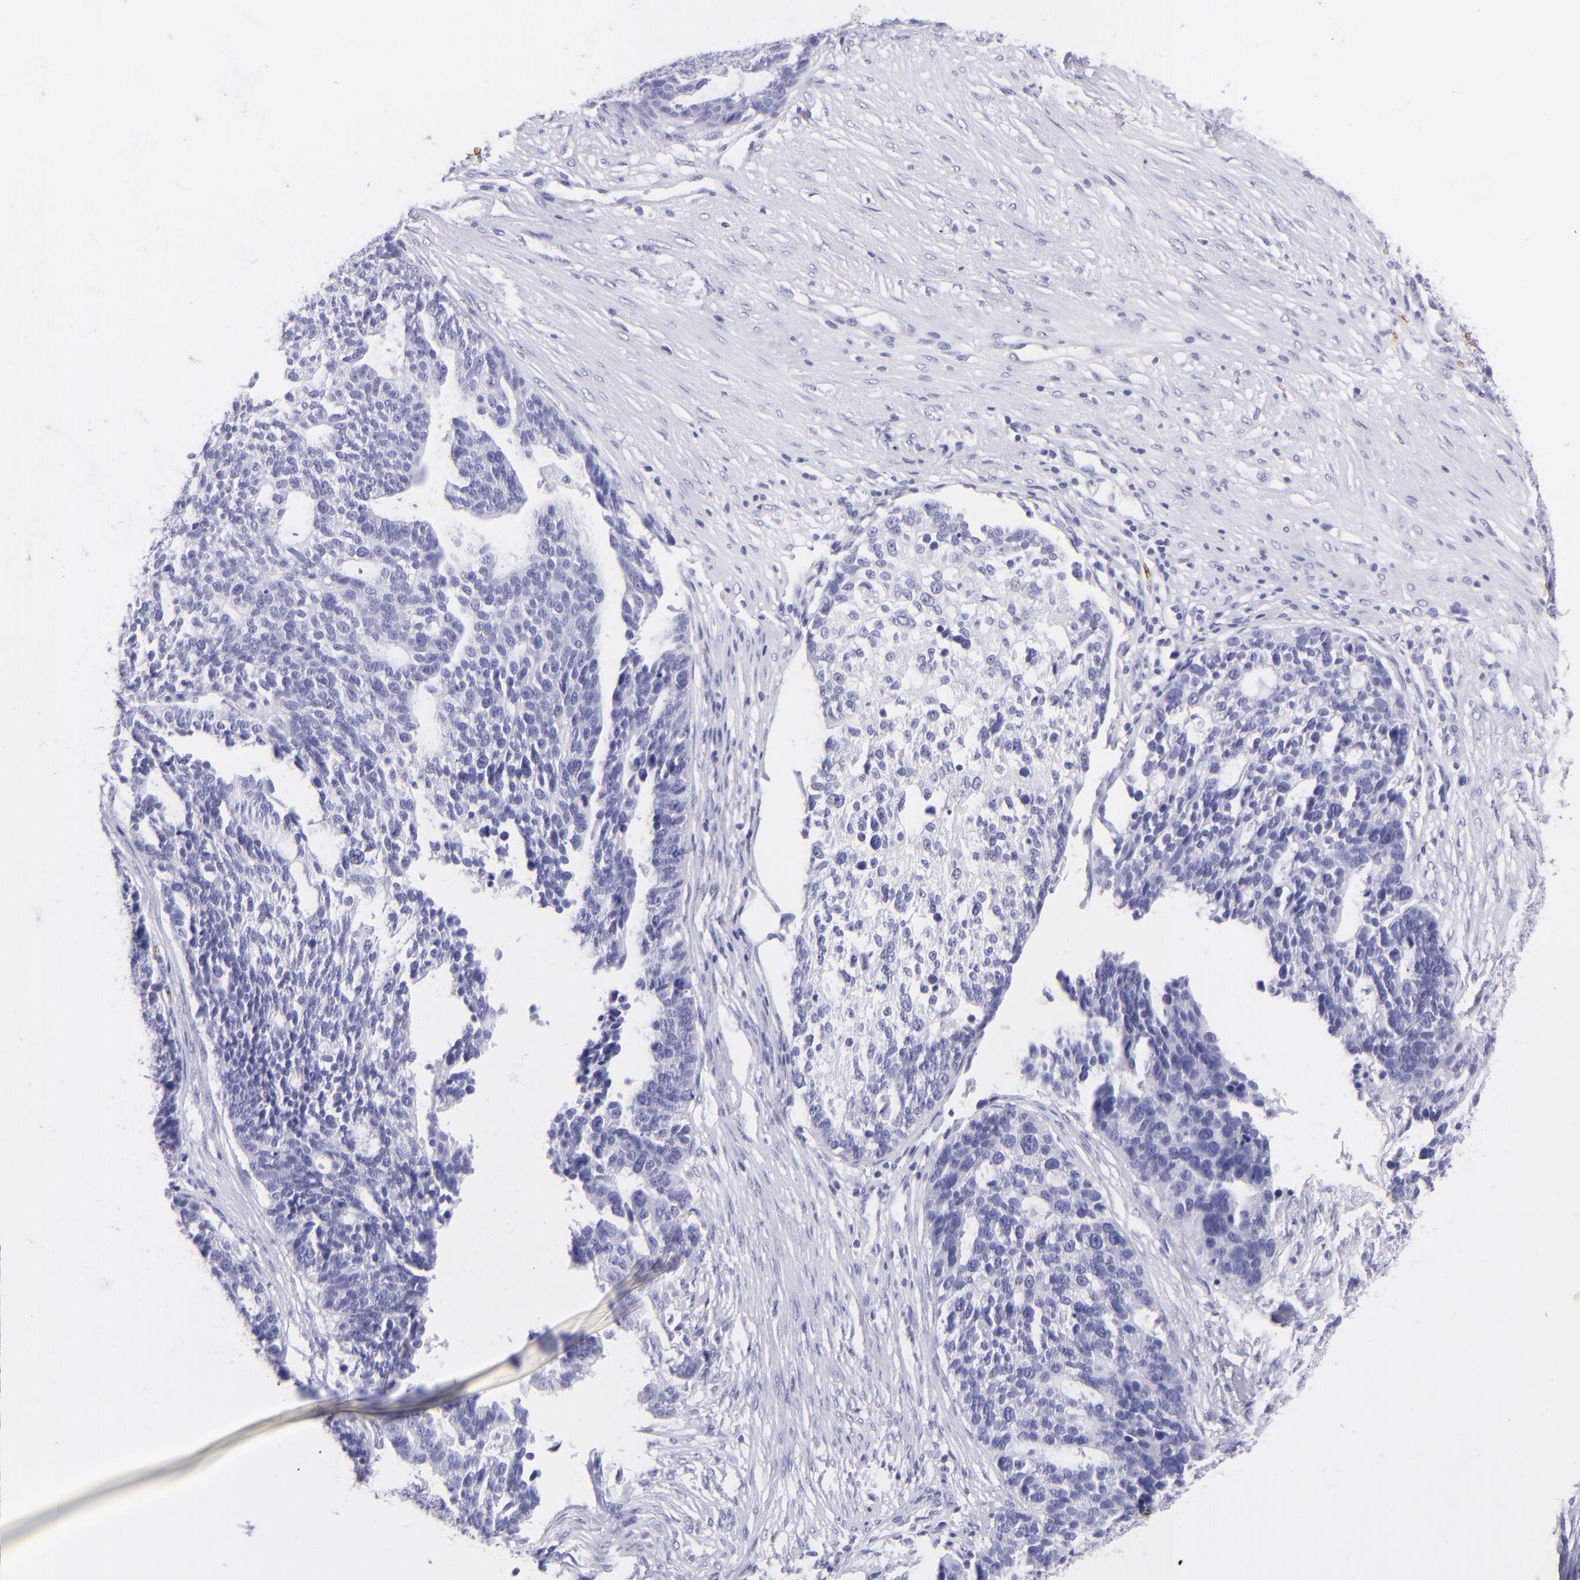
{"staining": {"intensity": "negative", "quantity": "none", "location": "none"}, "tissue": "ovarian cancer", "cell_type": "Tumor cells", "image_type": "cancer", "snomed": [{"axis": "morphology", "description": "Cystadenocarcinoma, serous, NOS"}, {"axis": "topography", "description": "Ovary"}], "caption": "The micrograph shows no staining of tumor cells in ovarian cancer.", "gene": "GYPA", "patient": {"sex": "female", "age": 59}}